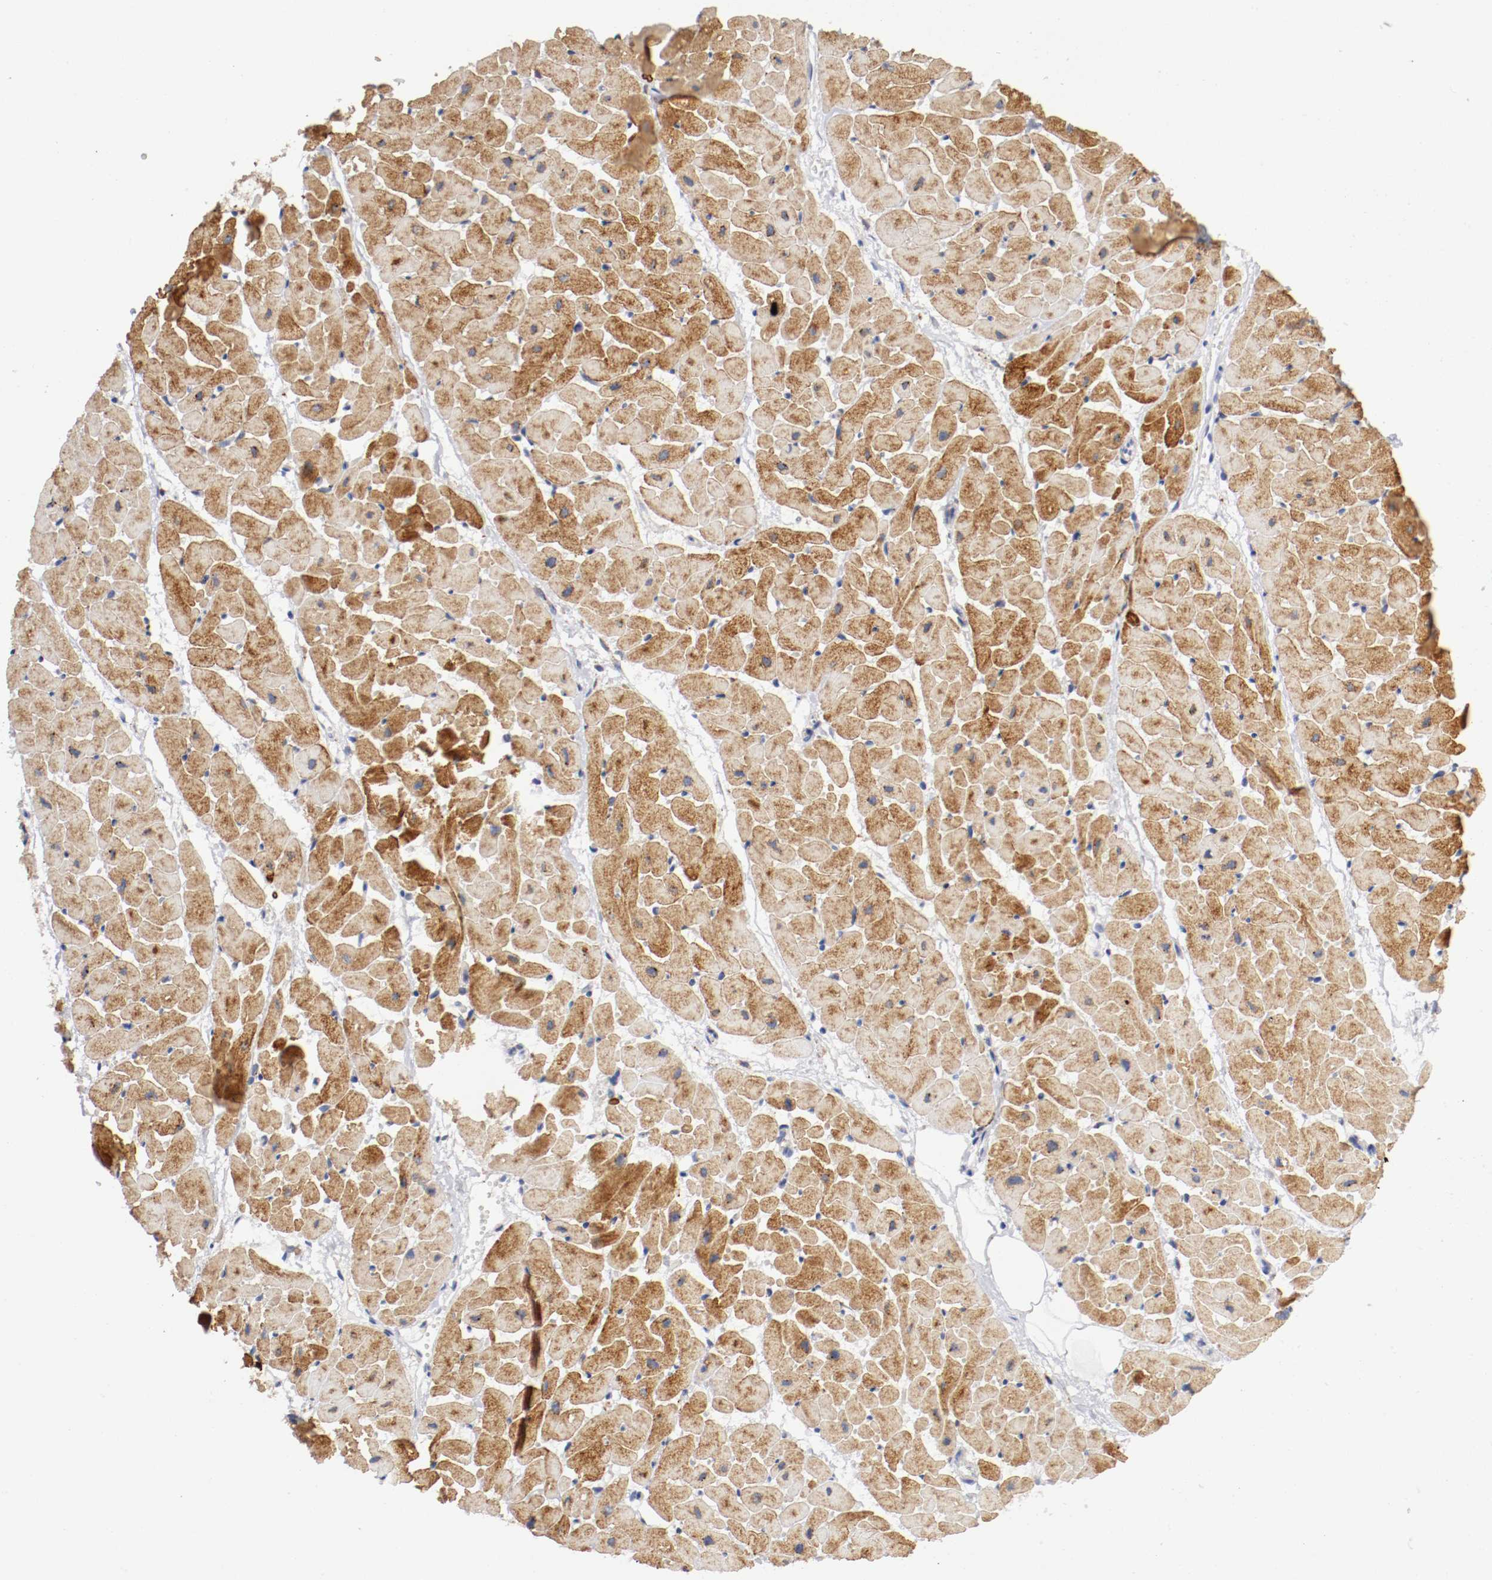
{"staining": {"intensity": "strong", "quantity": "25%-75%", "location": "cytoplasmic/membranous"}, "tissue": "heart muscle", "cell_type": "Cardiomyocytes", "image_type": "normal", "snomed": [{"axis": "morphology", "description": "Normal tissue, NOS"}, {"axis": "topography", "description": "Heart"}], "caption": "Immunohistochemical staining of unremarkable human heart muscle shows high levels of strong cytoplasmic/membranous staining in about 25%-75% of cardiomyocytes.", "gene": "TRAF2", "patient": {"sex": "female", "age": 19}}